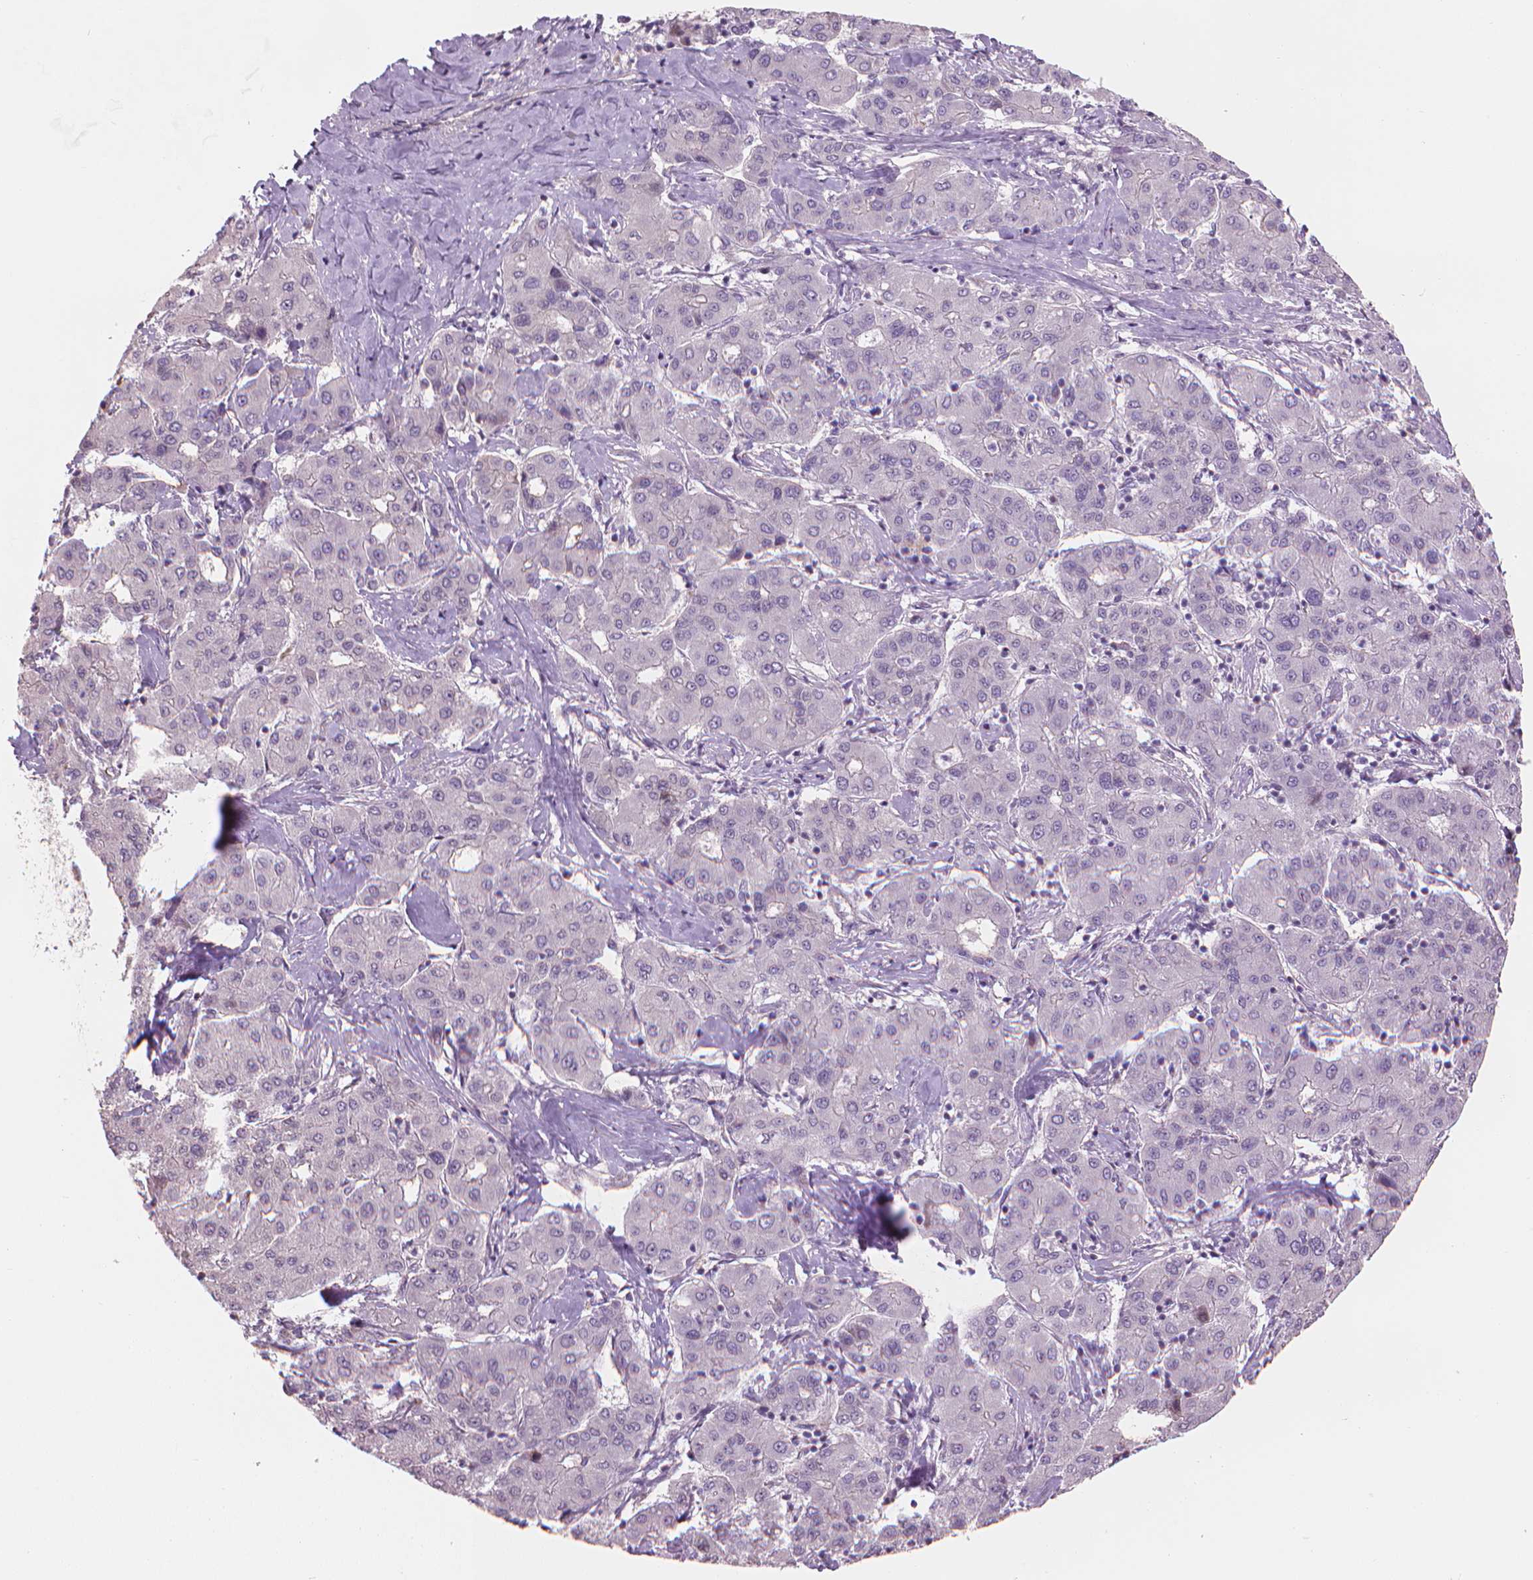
{"staining": {"intensity": "negative", "quantity": "none", "location": "none"}, "tissue": "liver cancer", "cell_type": "Tumor cells", "image_type": "cancer", "snomed": [{"axis": "morphology", "description": "Carcinoma, Hepatocellular, NOS"}, {"axis": "topography", "description": "Liver"}], "caption": "Liver hepatocellular carcinoma was stained to show a protein in brown. There is no significant expression in tumor cells.", "gene": "IFFO1", "patient": {"sex": "male", "age": 65}}